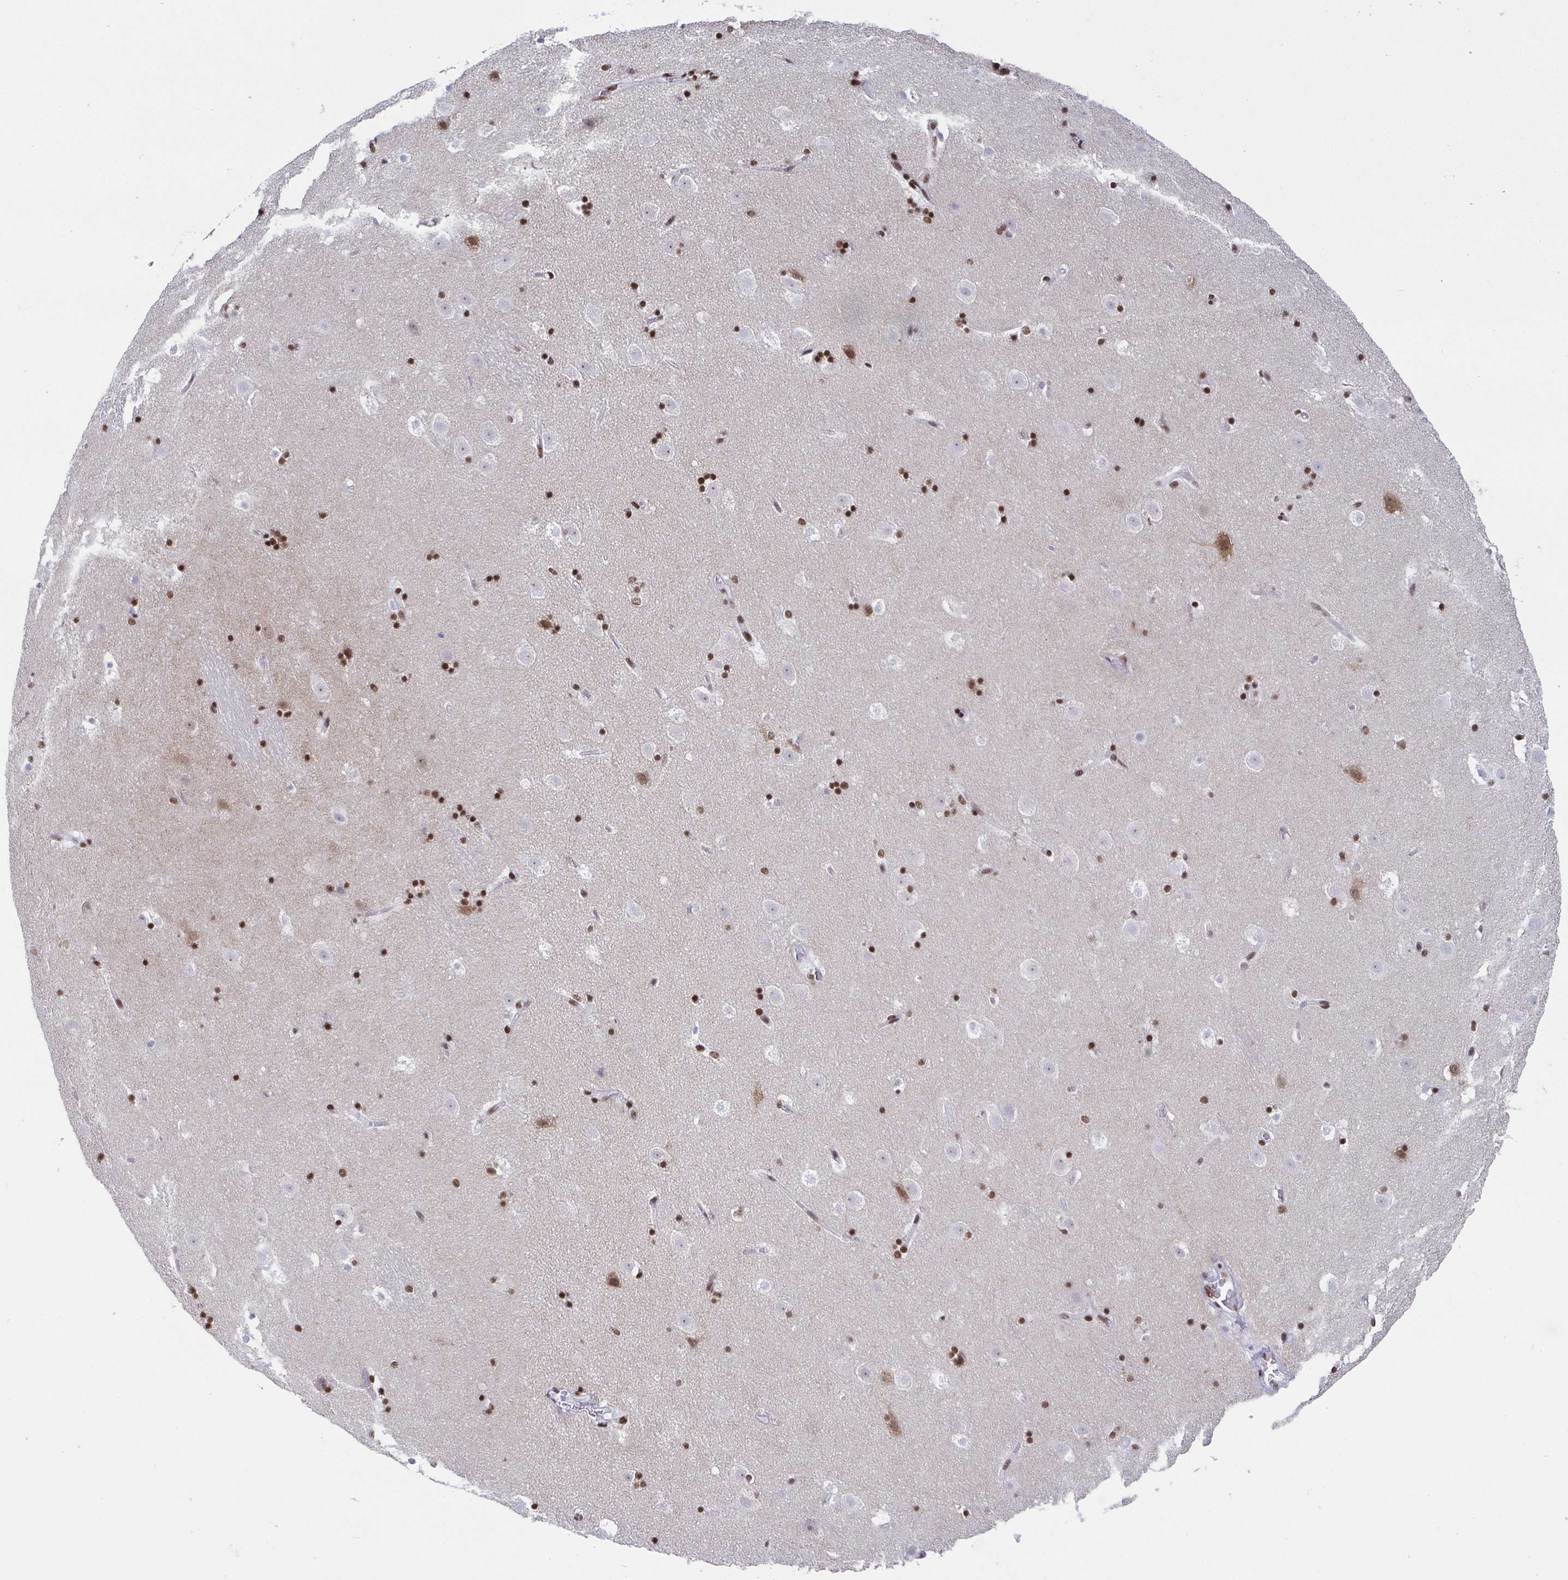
{"staining": {"intensity": "moderate", "quantity": "<25%", "location": "nuclear"}, "tissue": "caudate", "cell_type": "Glial cells", "image_type": "normal", "snomed": [{"axis": "morphology", "description": "Normal tissue, NOS"}, {"axis": "topography", "description": "Lateral ventricle wall"}], "caption": "Brown immunohistochemical staining in normal caudate reveals moderate nuclear positivity in approximately <25% of glial cells.", "gene": "CTCF", "patient": {"sex": "male", "age": 37}}